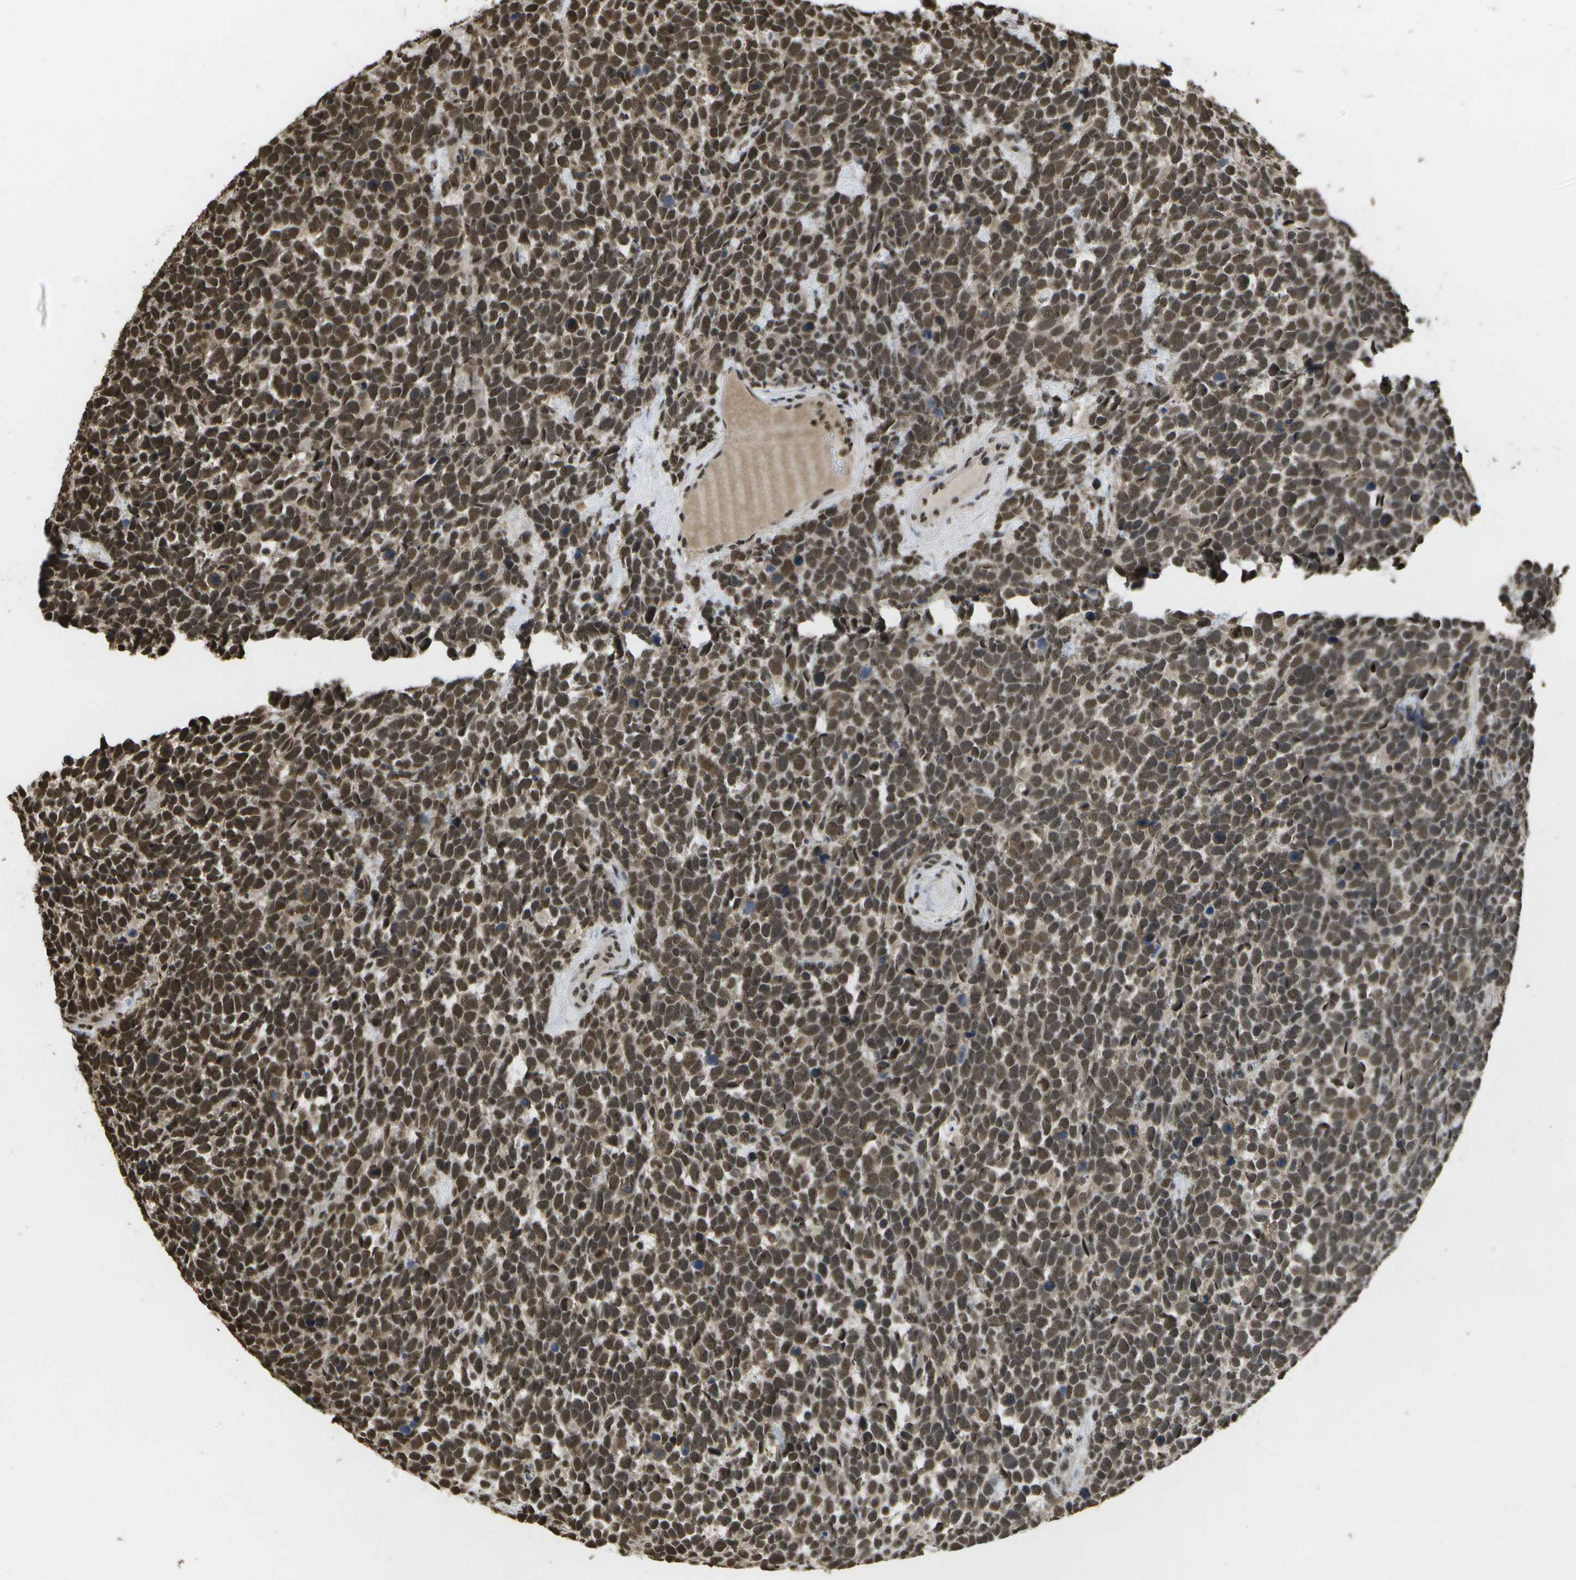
{"staining": {"intensity": "moderate", "quantity": ">75%", "location": "nuclear"}, "tissue": "urothelial cancer", "cell_type": "Tumor cells", "image_type": "cancer", "snomed": [{"axis": "morphology", "description": "Urothelial carcinoma, High grade"}, {"axis": "topography", "description": "Urinary bladder"}], "caption": "Immunohistochemistry (DAB) staining of urothelial carcinoma (high-grade) exhibits moderate nuclear protein staining in about >75% of tumor cells.", "gene": "SPEN", "patient": {"sex": "female", "age": 82}}